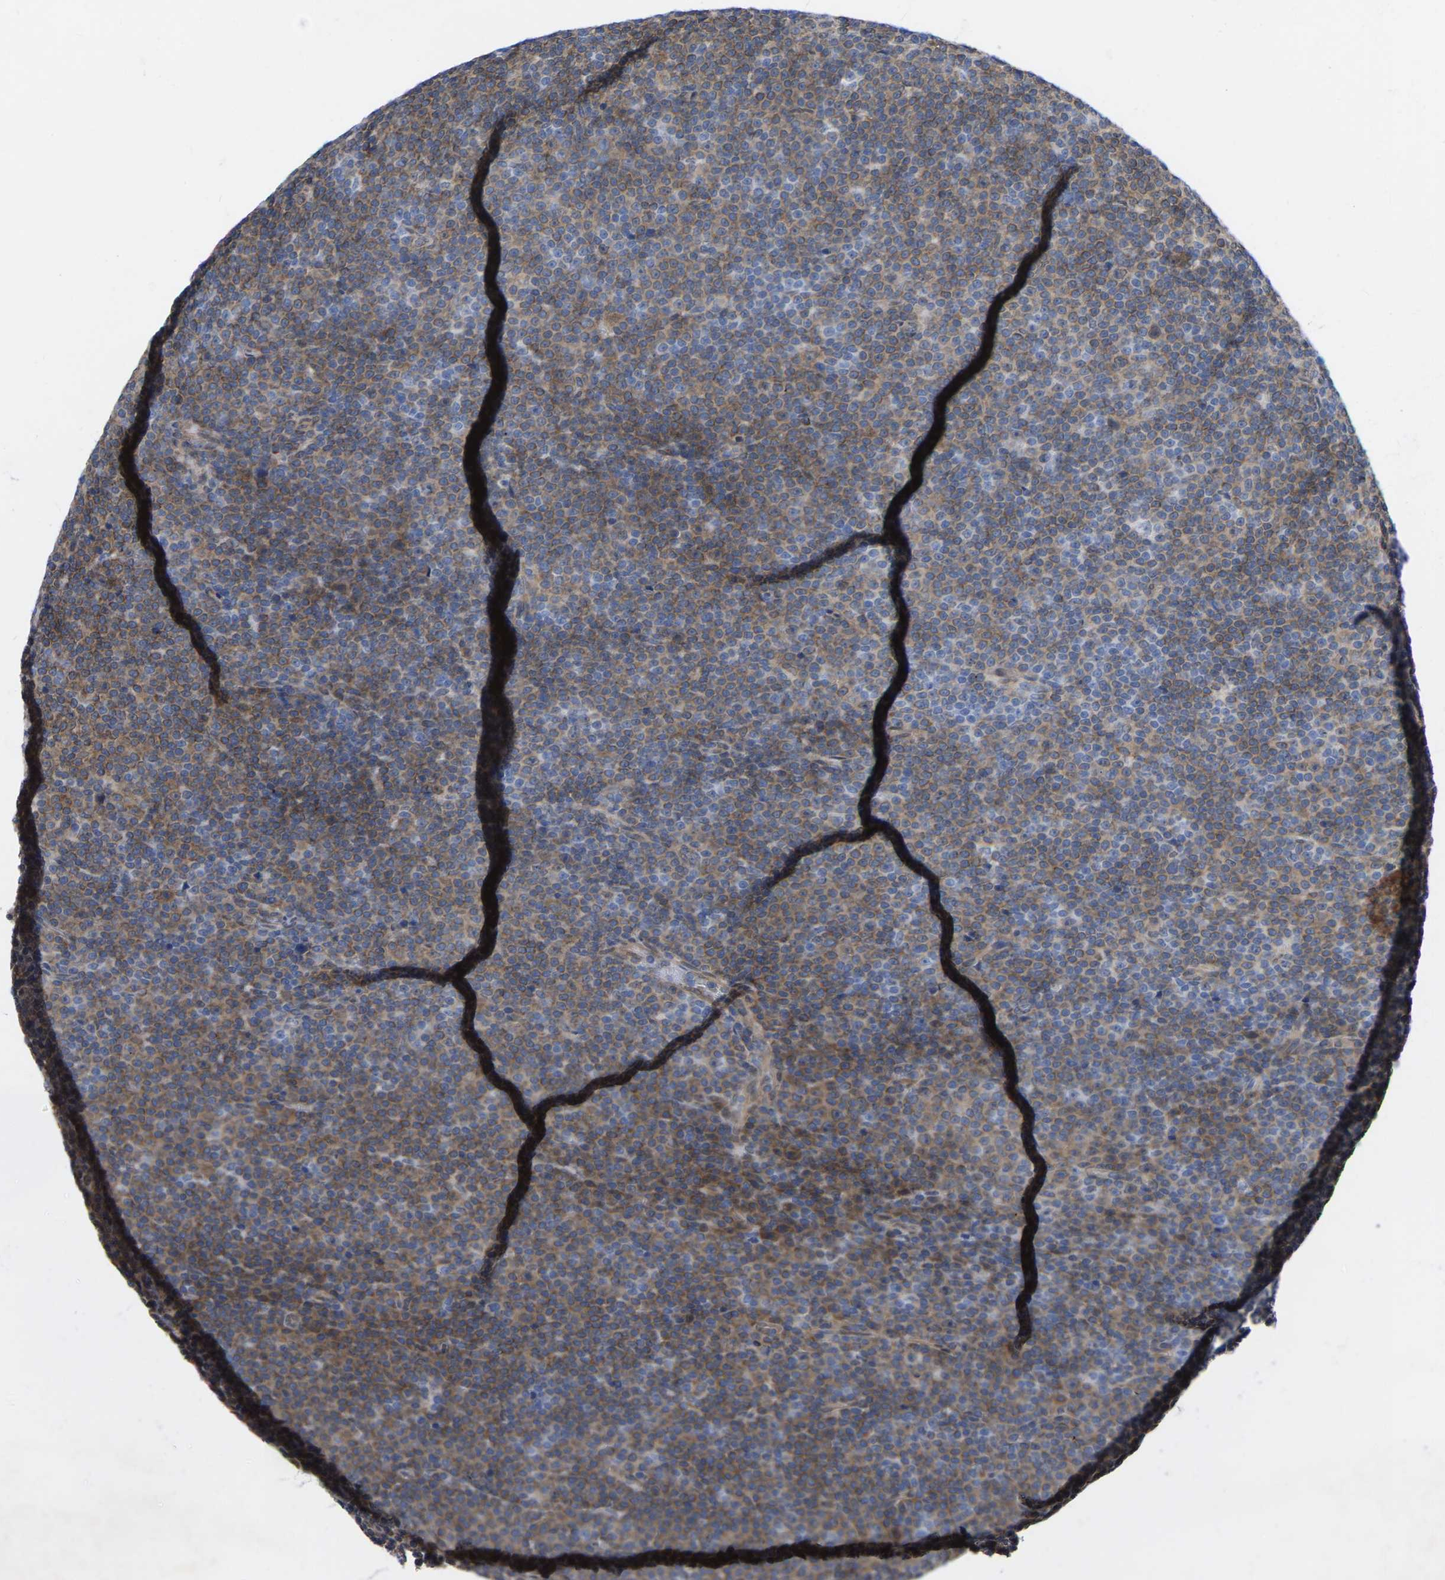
{"staining": {"intensity": "moderate", "quantity": ">75%", "location": "cytoplasmic/membranous"}, "tissue": "lymphoma", "cell_type": "Tumor cells", "image_type": "cancer", "snomed": [{"axis": "morphology", "description": "Malignant lymphoma, non-Hodgkin's type, Low grade"}, {"axis": "topography", "description": "Lymph node"}], "caption": "Immunohistochemistry (IHC) staining of low-grade malignant lymphoma, non-Hodgkin's type, which shows medium levels of moderate cytoplasmic/membranous positivity in about >75% of tumor cells indicating moderate cytoplasmic/membranous protein staining. The staining was performed using DAB (brown) for protein detection and nuclei were counterstained in hematoxylin (blue).", "gene": "UBE4B", "patient": {"sex": "female", "age": 67}}